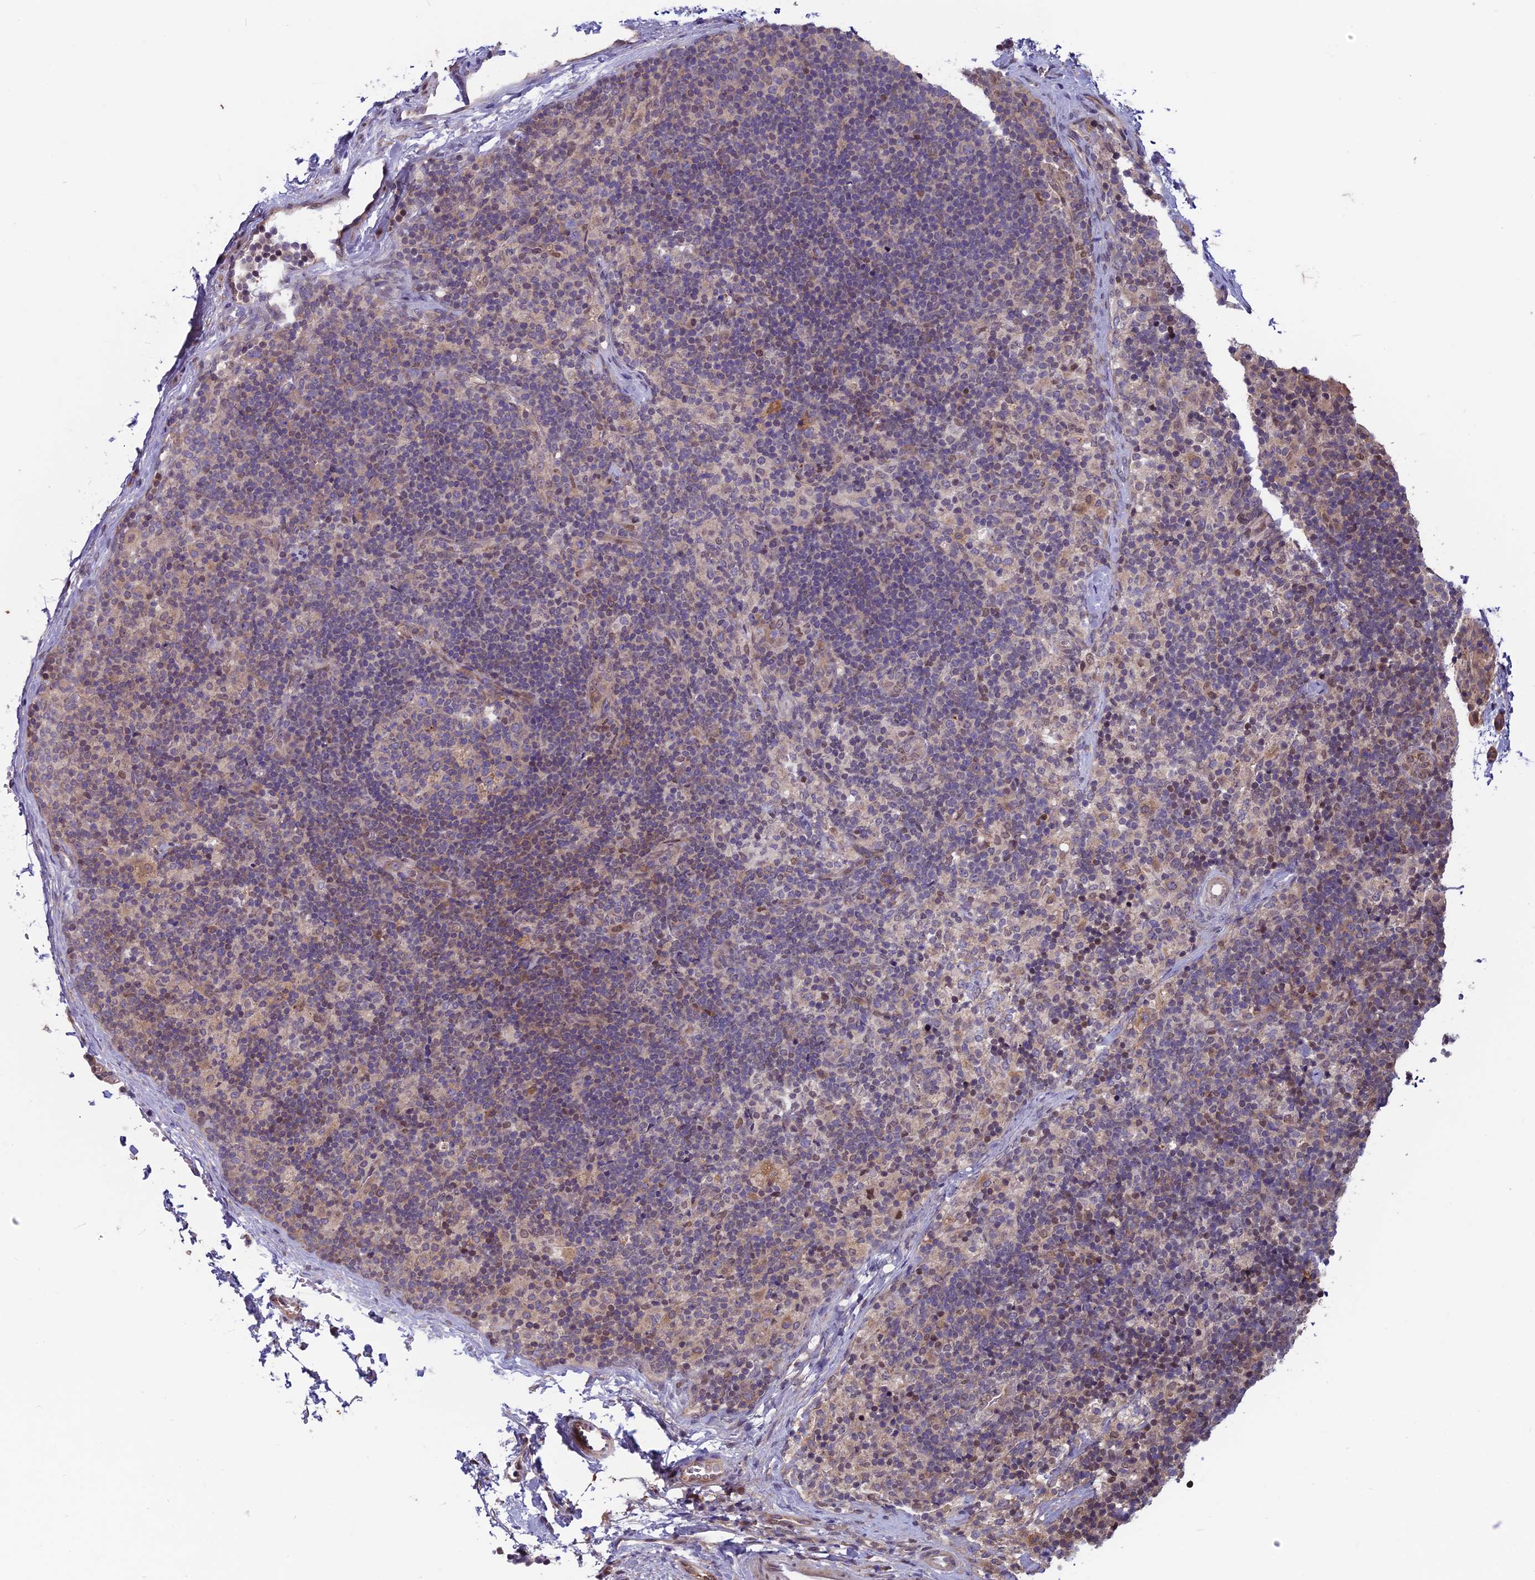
{"staining": {"intensity": "negative", "quantity": "none", "location": "none"}, "tissue": "lymph node", "cell_type": "Germinal center cells", "image_type": "normal", "snomed": [{"axis": "morphology", "description": "Normal tissue, NOS"}, {"axis": "topography", "description": "Lymph node"}], "caption": "This is a image of IHC staining of unremarkable lymph node, which shows no staining in germinal center cells. (Immunohistochemistry (ihc), brightfield microscopy, high magnification).", "gene": "MAST2", "patient": {"sex": "female", "age": 22}}